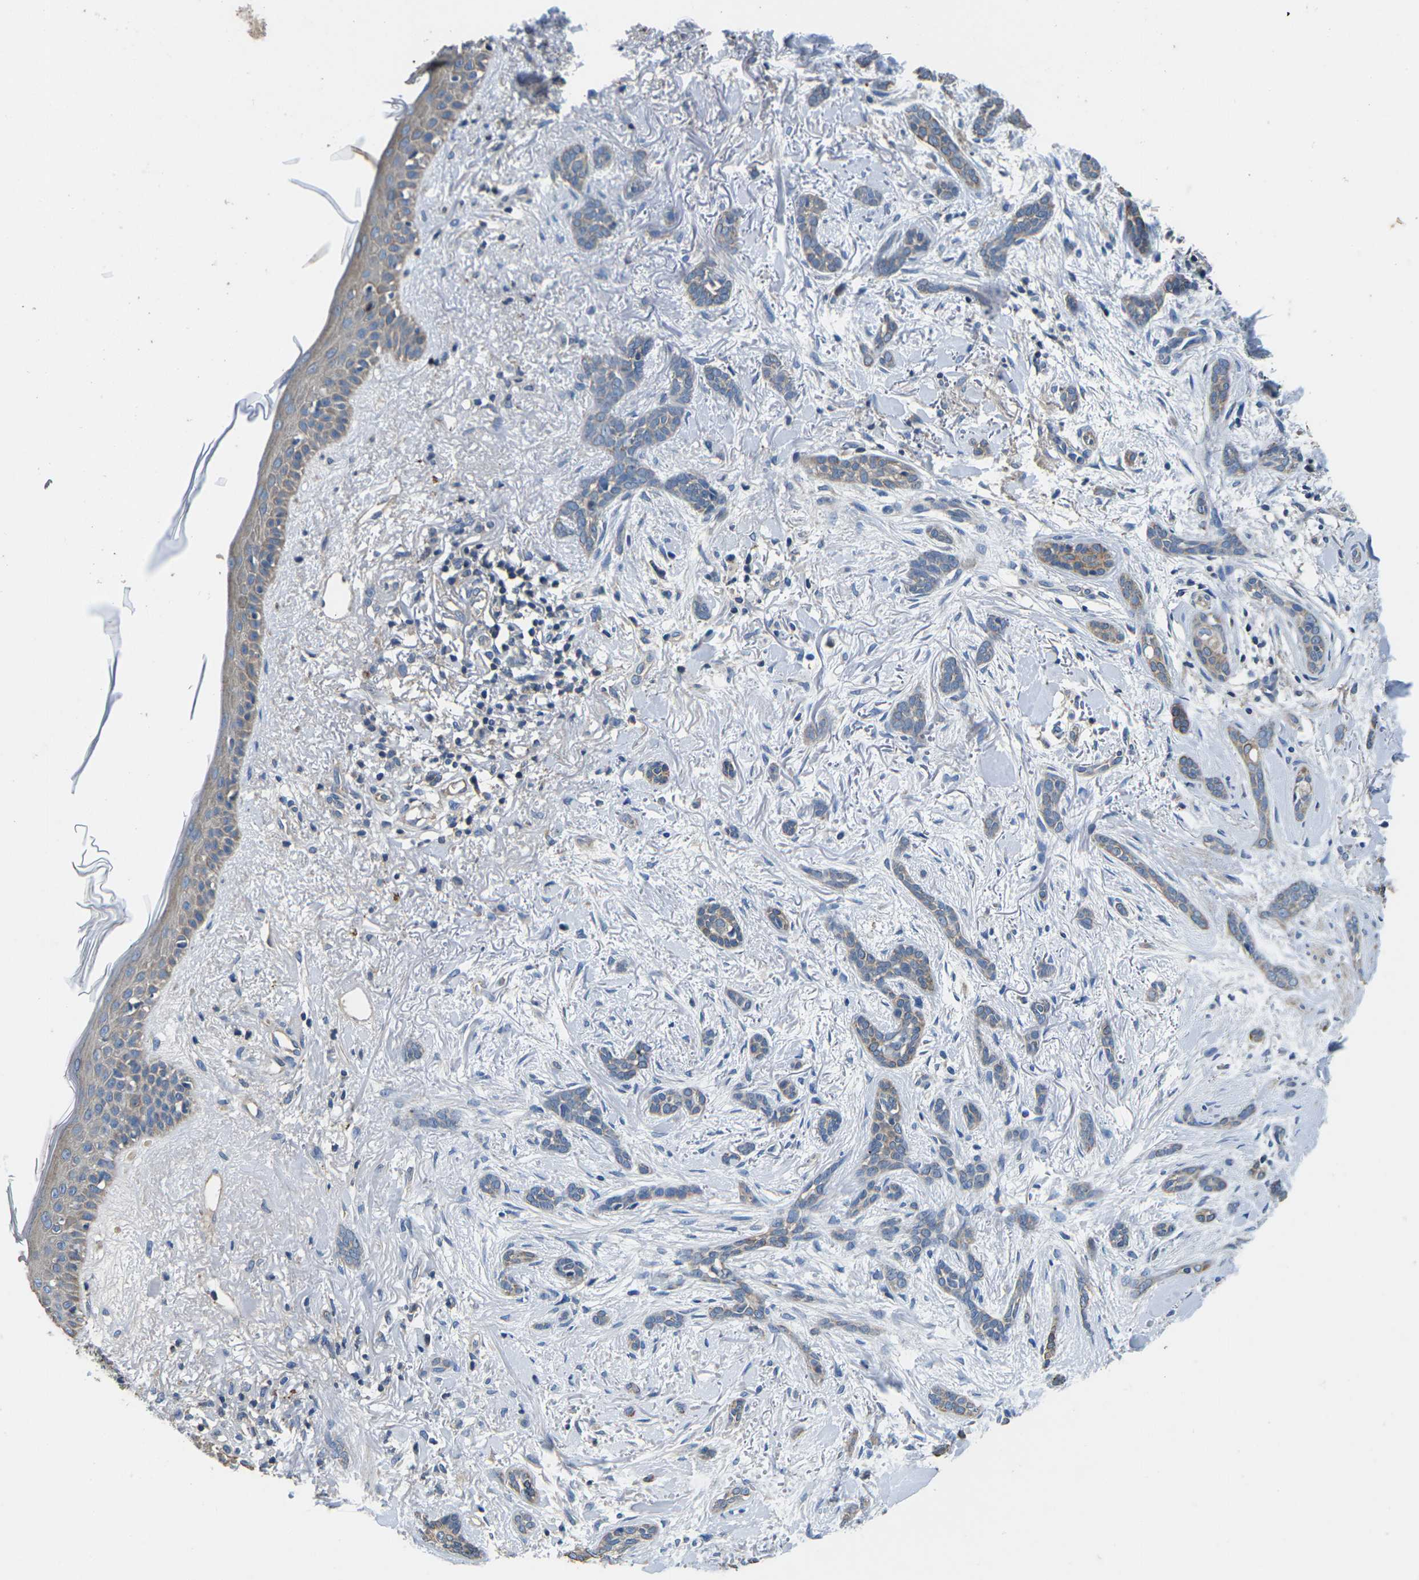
{"staining": {"intensity": "weak", "quantity": "25%-75%", "location": "cytoplasmic/membranous"}, "tissue": "skin cancer", "cell_type": "Tumor cells", "image_type": "cancer", "snomed": [{"axis": "morphology", "description": "Basal cell carcinoma"}, {"axis": "morphology", "description": "Adnexal tumor, benign"}, {"axis": "topography", "description": "Skin"}], "caption": "A brown stain labels weak cytoplasmic/membranous positivity of a protein in human skin cancer (basal cell carcinoma) tumor cells.", "gene": "PDCD6IP", "patient": {"sex": "female", "age": 42}}